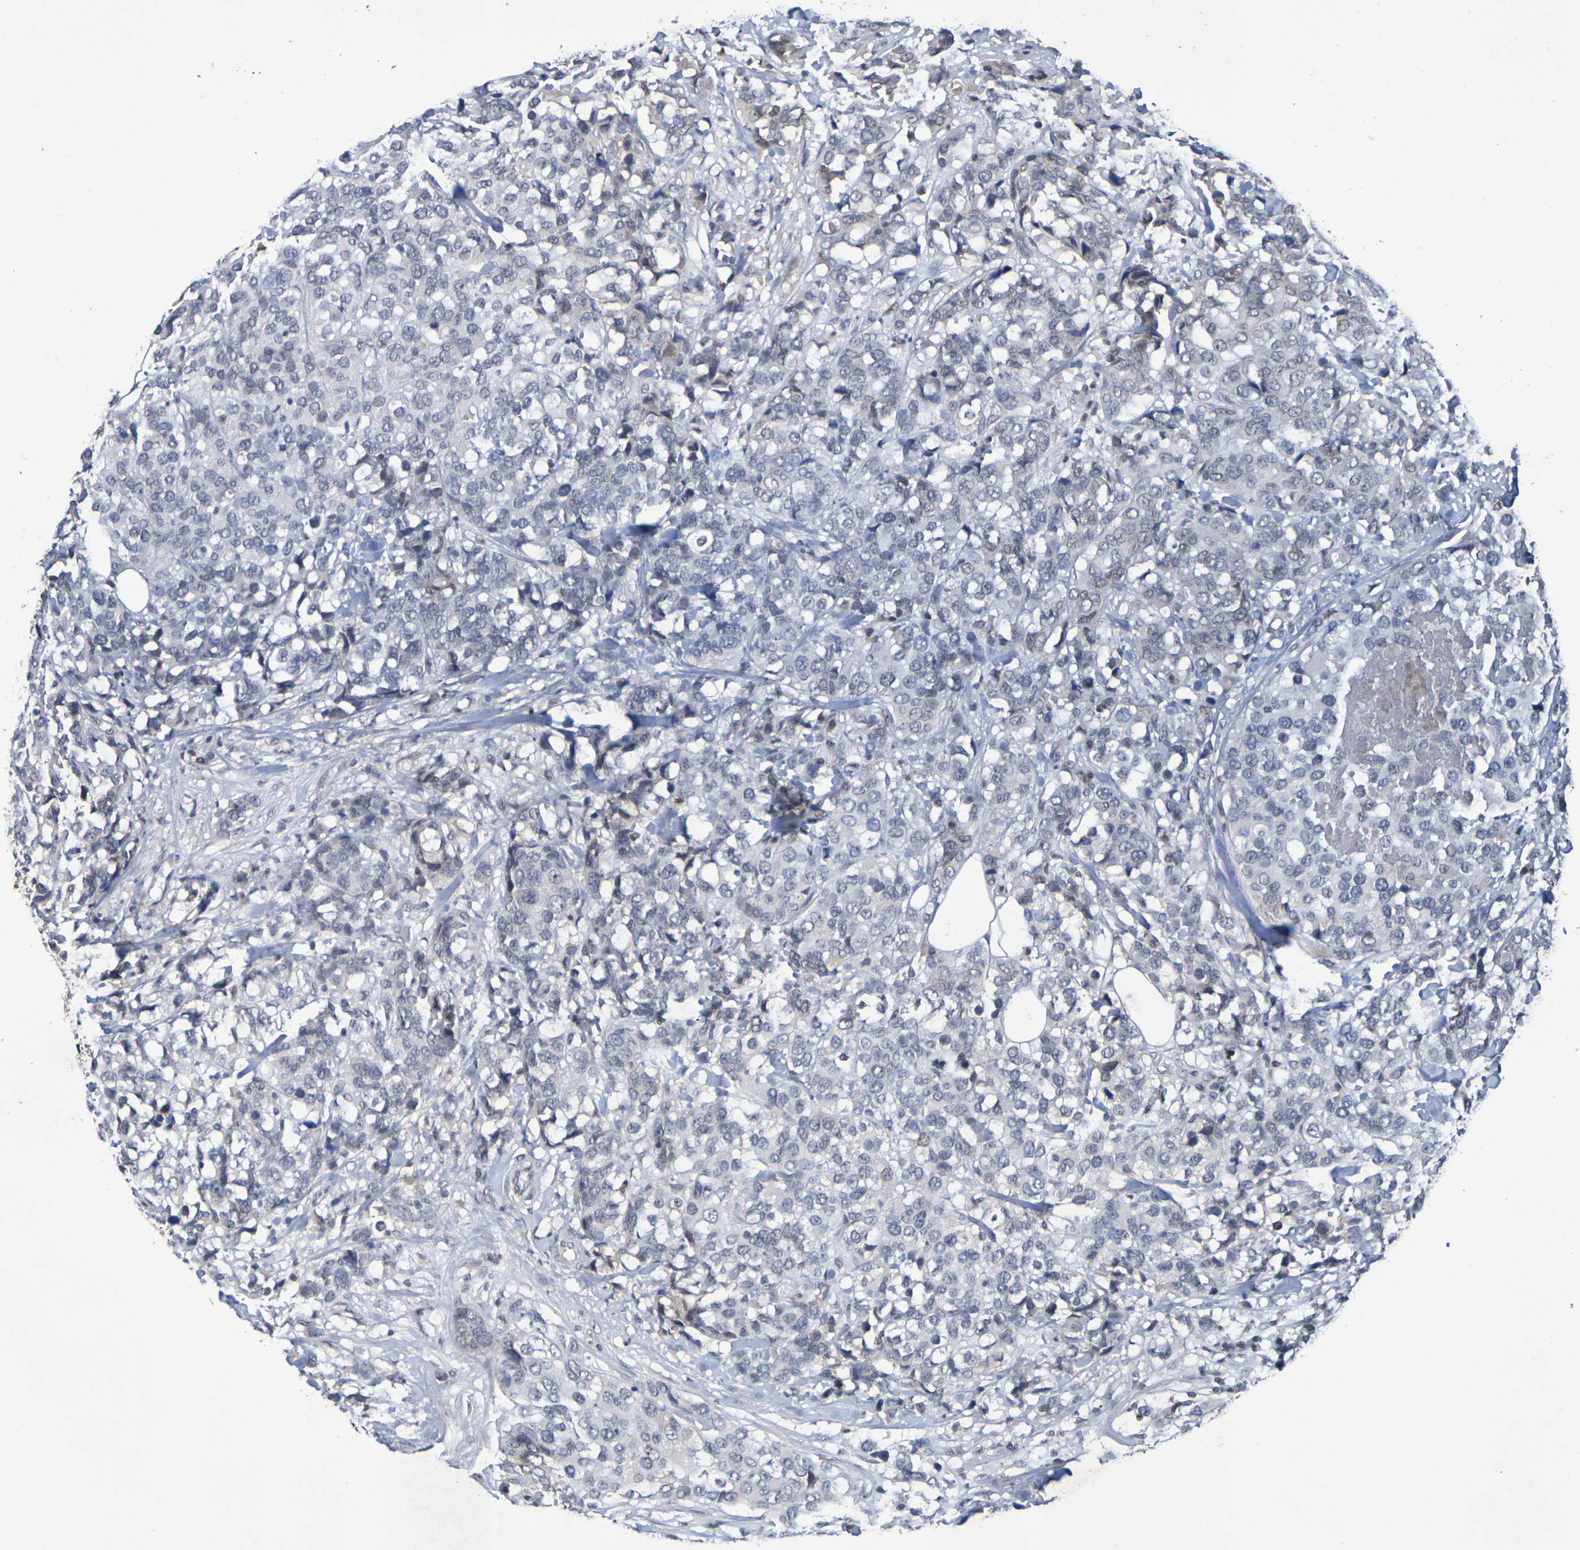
{"staining": {"intensity": "negative", "quantity": "none", "location": "none"}, "tissue": "breast cancer", "cell_type": "Tumor cells", "image_type": "cancer", "snomed": [{"axis": "morphology", "description": "Lobular carcinoma"}, {"axis": "topography", "description": "Breast"}], "caption": "Breast lobular carcinoma stained for a protein using immunohistochemistry (IHC) displays no positivity tumor cells.", "gene": "TERF2", "patient": {"sex": "female", "age": 59}}